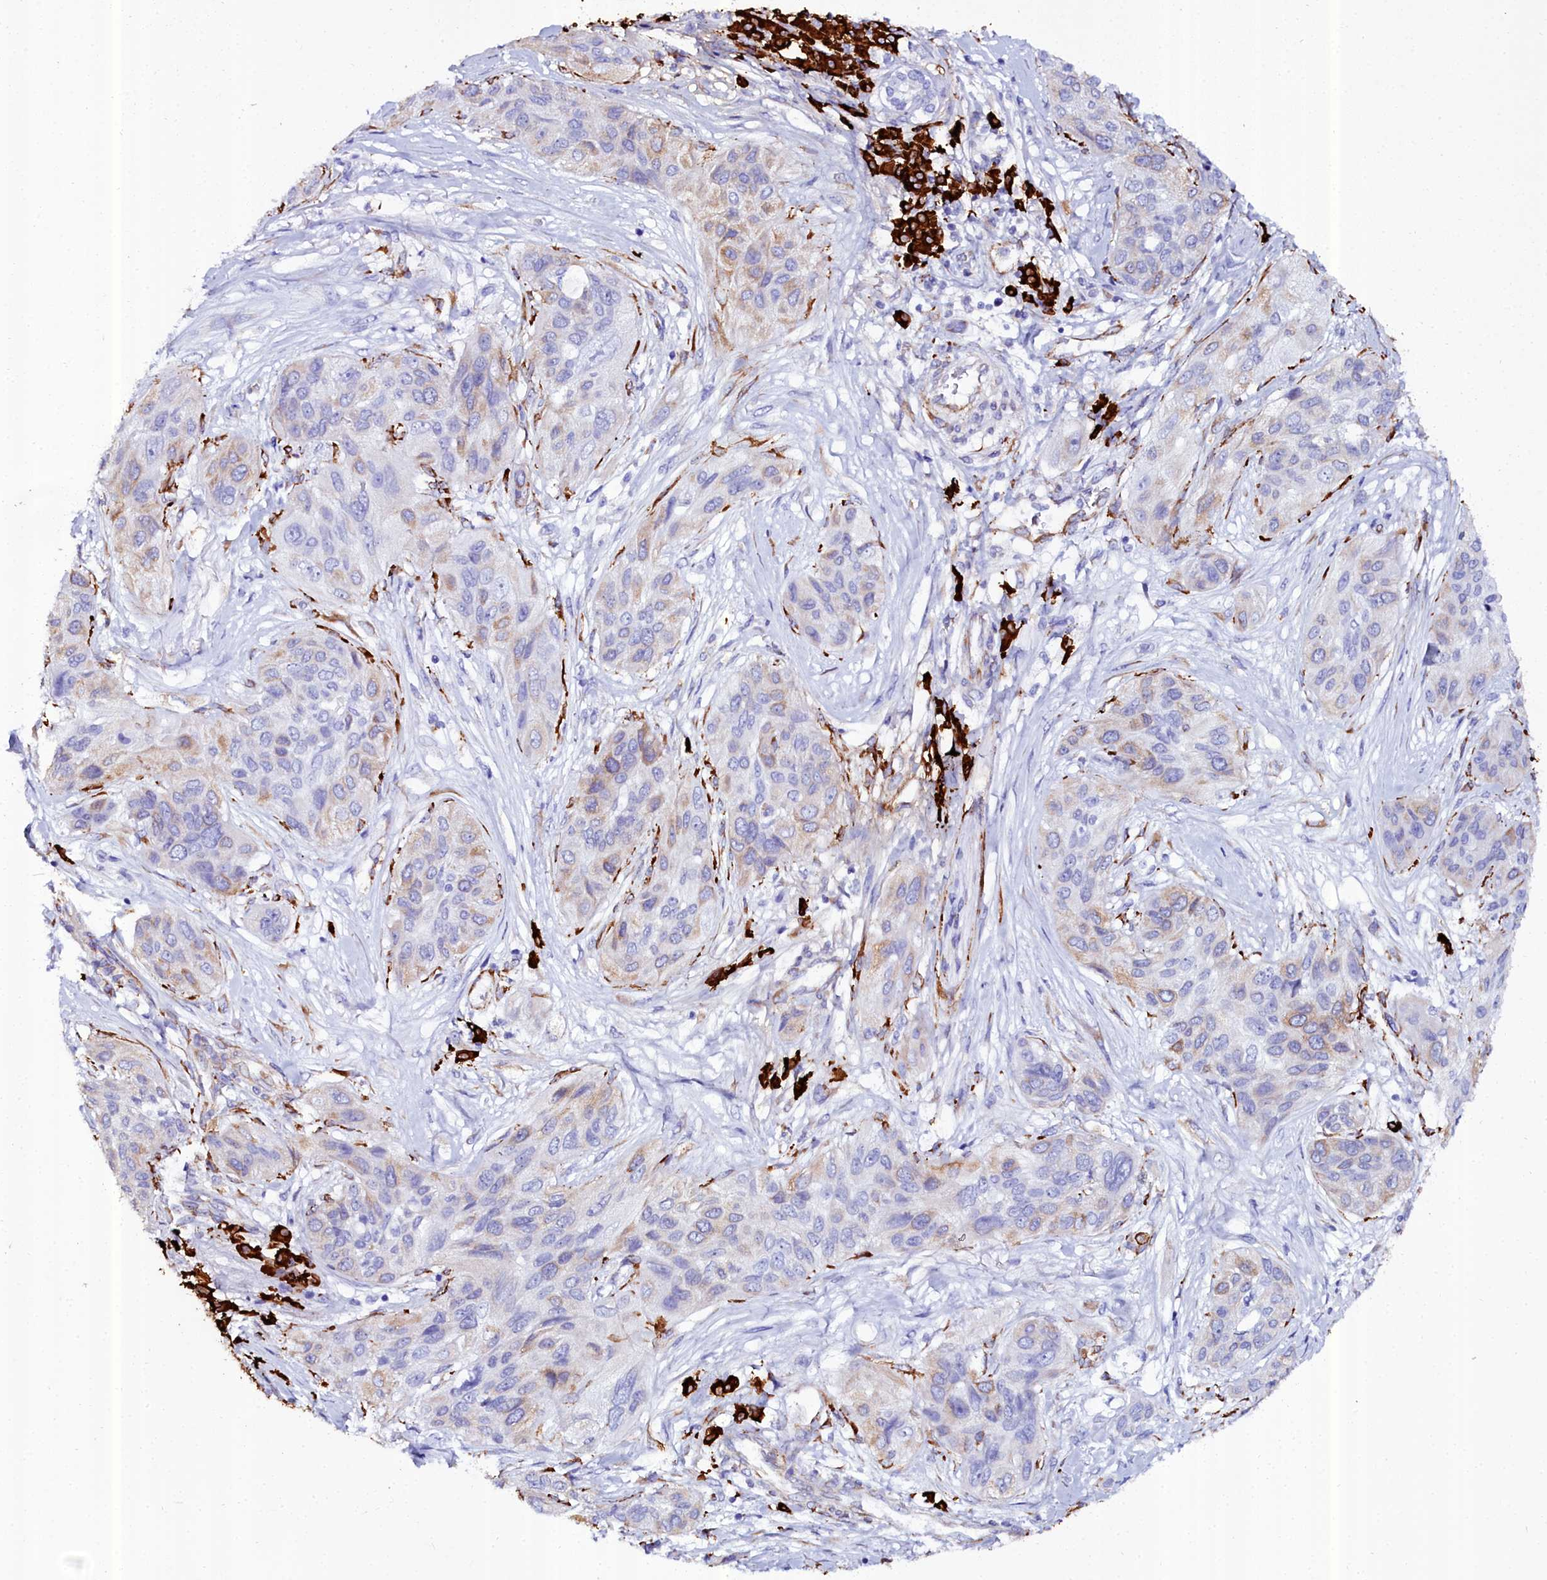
{"staining": {"intensity": "moderate", "quantity": "<25%", "location": "cytoplasmic/membranous"}, "tissue": "lung cancer", "cell_type": "Tumor cells", "image_type": "cancer", "snomed": [{"axis": "morphology", "description": "Squamous cell carcinoma, NOS"}, {"axis": "topography", "description": "Lung"}], "caption": "The image reveals a brown stain indicating the presence of a protein in the cytoplasmic/membranous of tumor cells in lung cancer (squamous cell carcinoma).", "gene": "TXNDC5", "patient": {"sex": "female", "age": 70}}